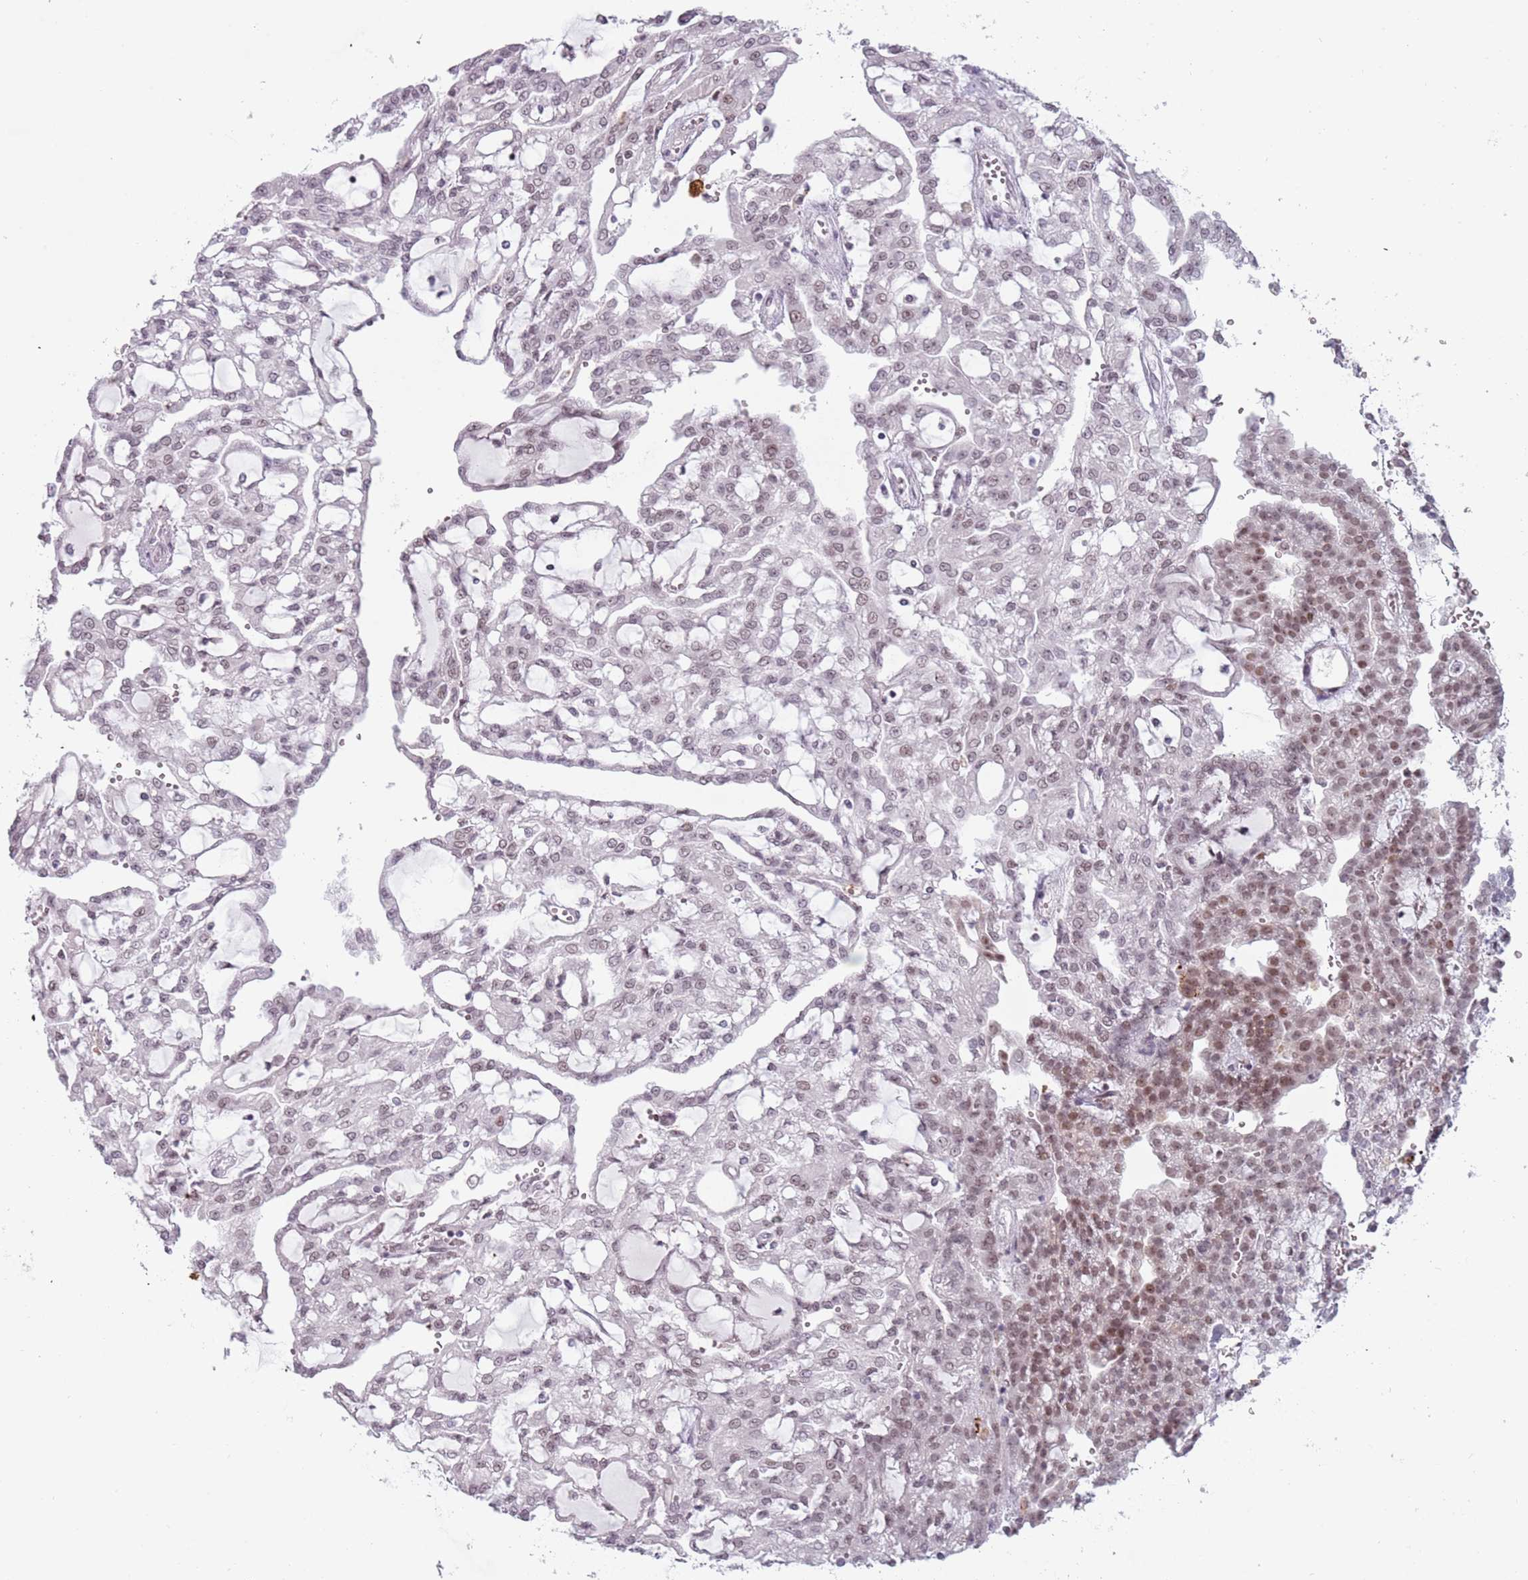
{"staining": {"intensity": "moderate", "quantity": "<25%", "location": "nuclear"}, "tissue": "renal cancer", "cell_type": "Tumor cells", "image_type": "cancer", "snomed": [{"axis": "morphology", "description": "Adenocarcinoma, NOS"}, {"axis": "topography", "description": "Kidney"}], "caption": "Brown immunohistochemical staining in renal cancer (adenocarcinoma) demonstrates moderate nuclear expression in about <25% of tumor cells.", "gene": "REXO4", "patient": {"sex": "male", "age": 63}}